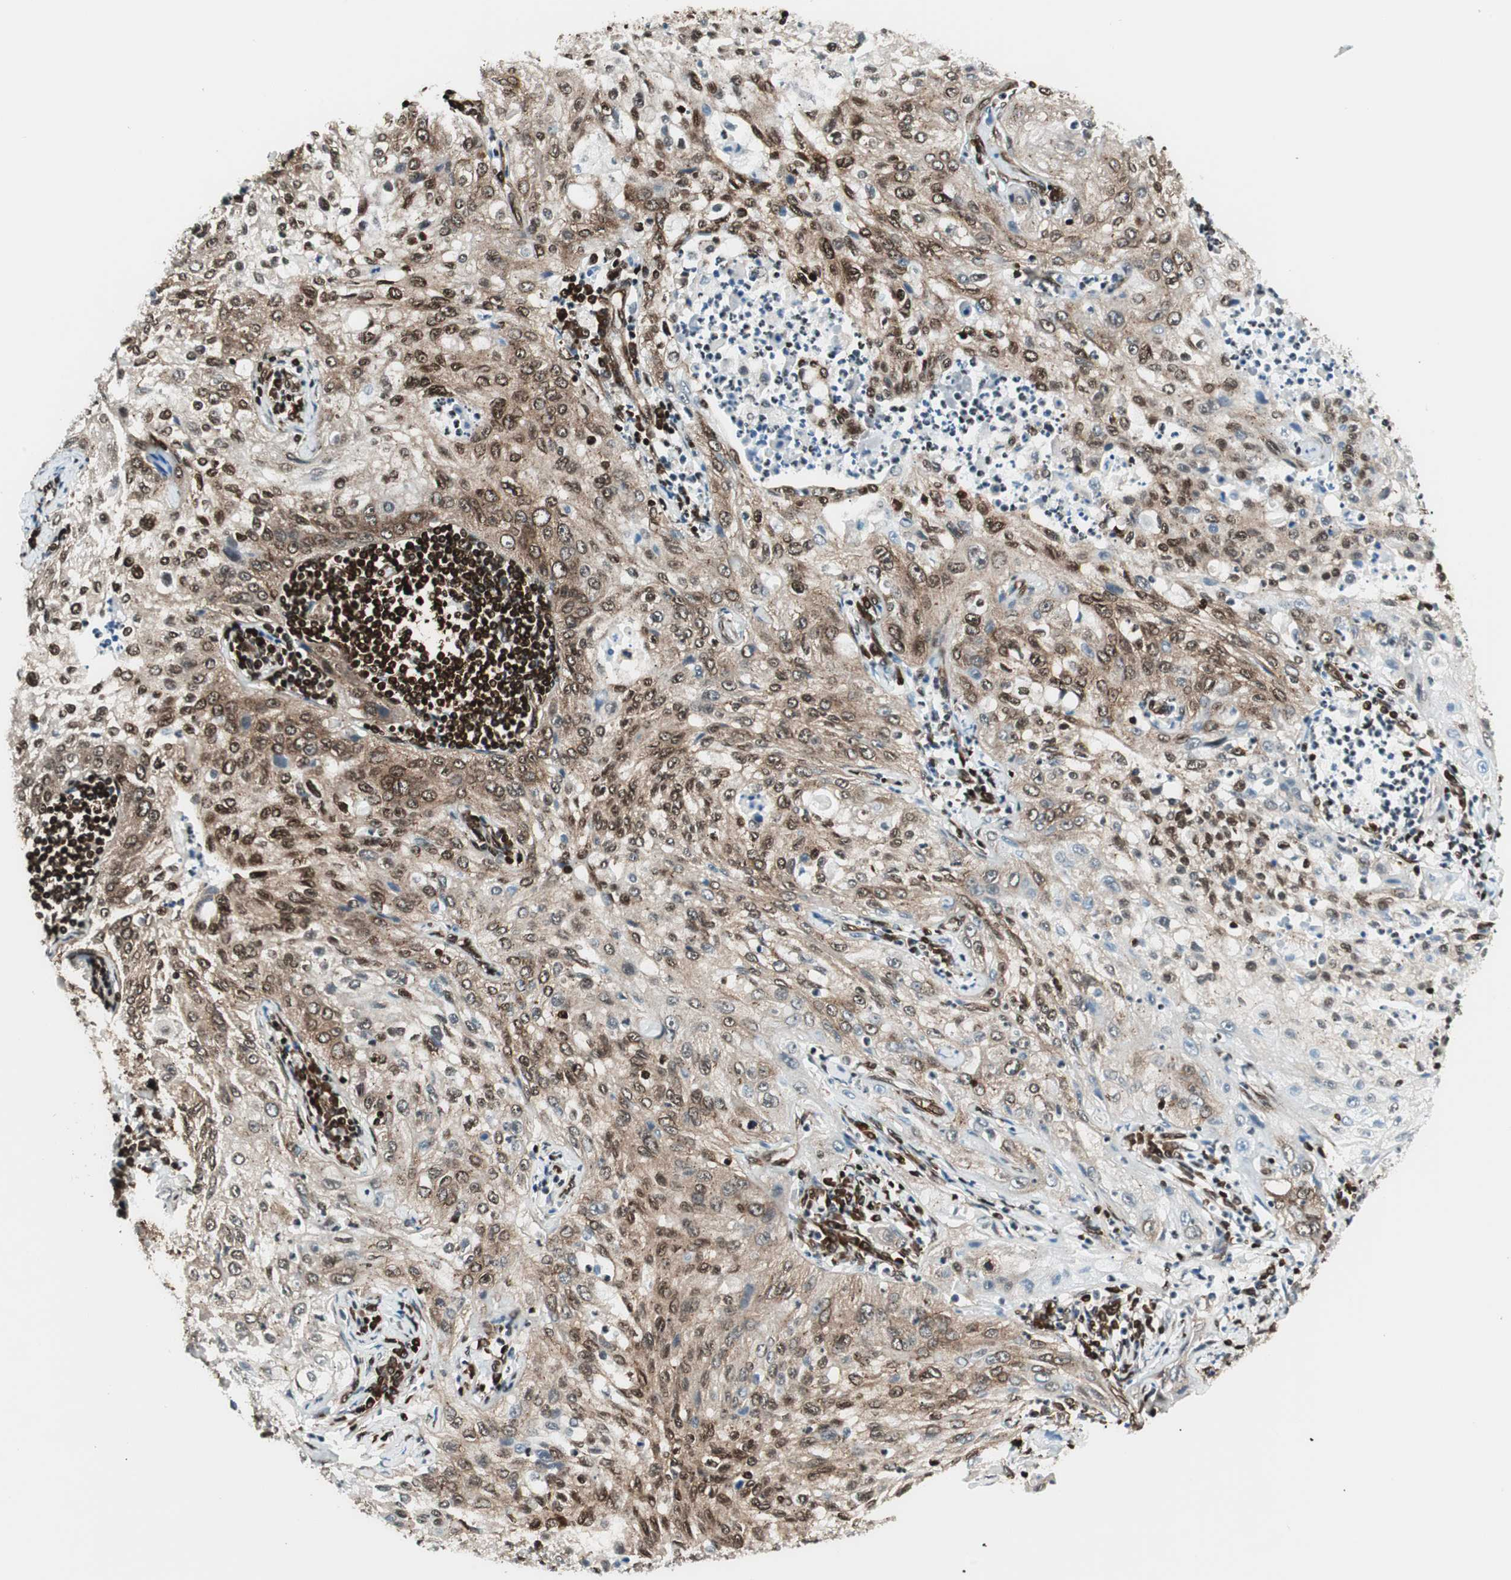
{"staining": {"intensity": "strong", "quantity": ">75%", "location": "cytoplasmic/membranous"}, "tissue": "lung cancer", "cell_type": "Tumor cells", "image_type": "cancer", "snomed": [{"axis": "morphology", "description": "Inflammation, NOS"}, {"axis": "morphology", "description": "Squamous cell carcinoma, NOS"}, {"axis": "topography", "description": "Lymph node"}, {"axis": "topography", "description": "Soft tissue"}, {"axis": "topography", "description": "Lung"}], "caption": "Immunohistochemistry (IHC) photomicrograph of human lung cancer stained for a protein (brown), which demonstrates high levels of strong cytoplasmic/membranous positivity in approximately >75% of tumor cells.", "gene": "EWSR1", "patient": {"sex": "male", "age": 66}}